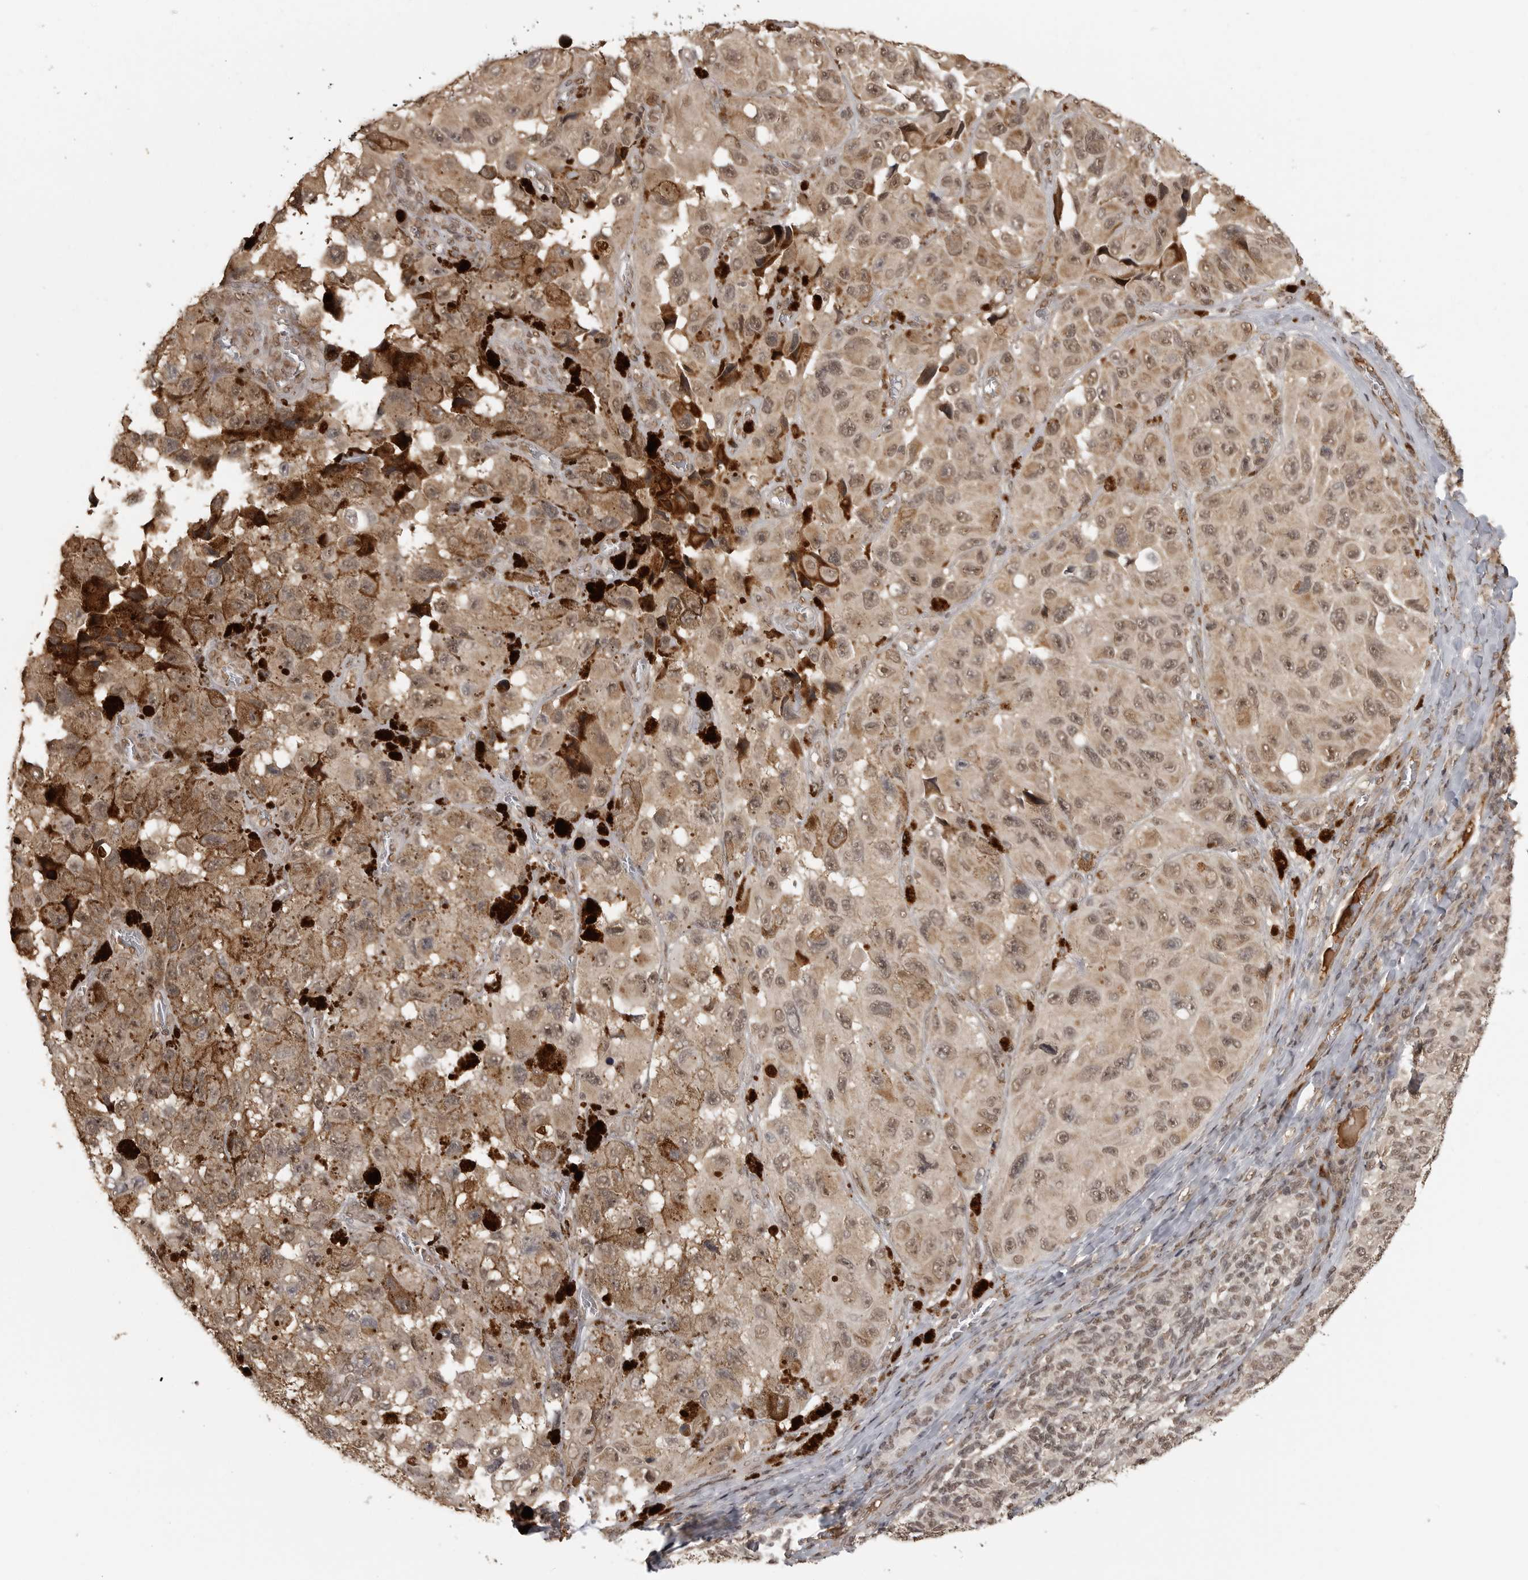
{"staining": {"intensity": "weak", "quantity": ">75%", "location": "nuclear"}, "tissue": "melanoma", "cell_type": "Tumor cells", "image_type": "cancer", "snomed": [{"axis": "morphology", "description": "Malignant melanoma, NOS"}, {"axis": "topography", "description": "Skin"}], "caption": "Immunohistochemical staining of human melanoma reveals low levels of weak nuclear staining in about >75% of tumor cells. (IHC, brightfield microscopy, high magnification).", "gene": "CLOCK", "patient": {"sex": "female", "age": 73}}